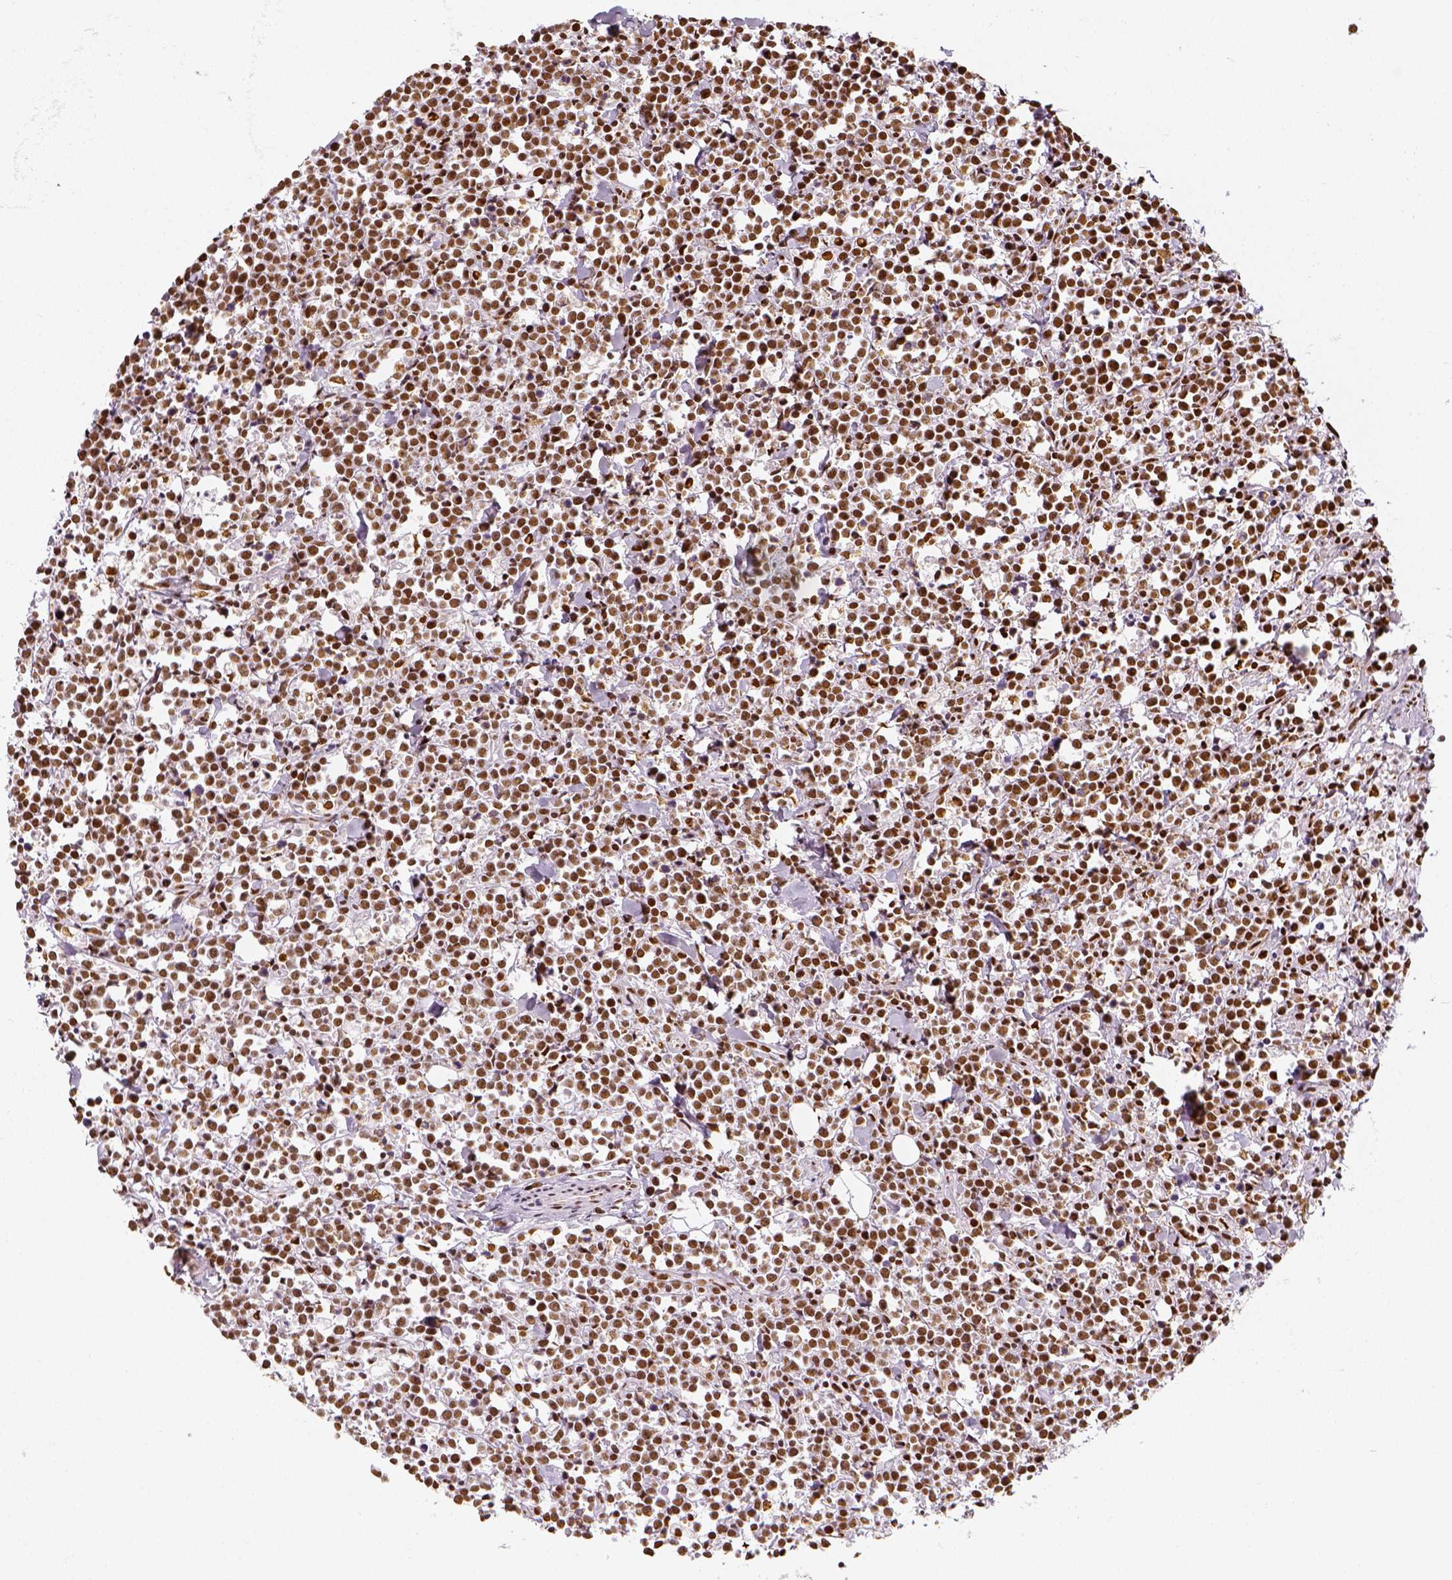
{"staining": {"intensity": "strong", "quantity": ">75%", "location": "nuclear"}, "tissue": "lymphoma", "cell_type": "Tumor cells", "image_type": "cancer", "snomed": [{"axis": "morphology", "description": "Malignant lymphoma, non-Hodgkin's type, High grade"}, {"axis": "topography", "description": "Small intestine"}], "caption": "Lymphoma stained with a protein marker reveals strong staining in tumor cells.", "gene": "KDM5B", "patient": {"sex": "female", "age": 56}}